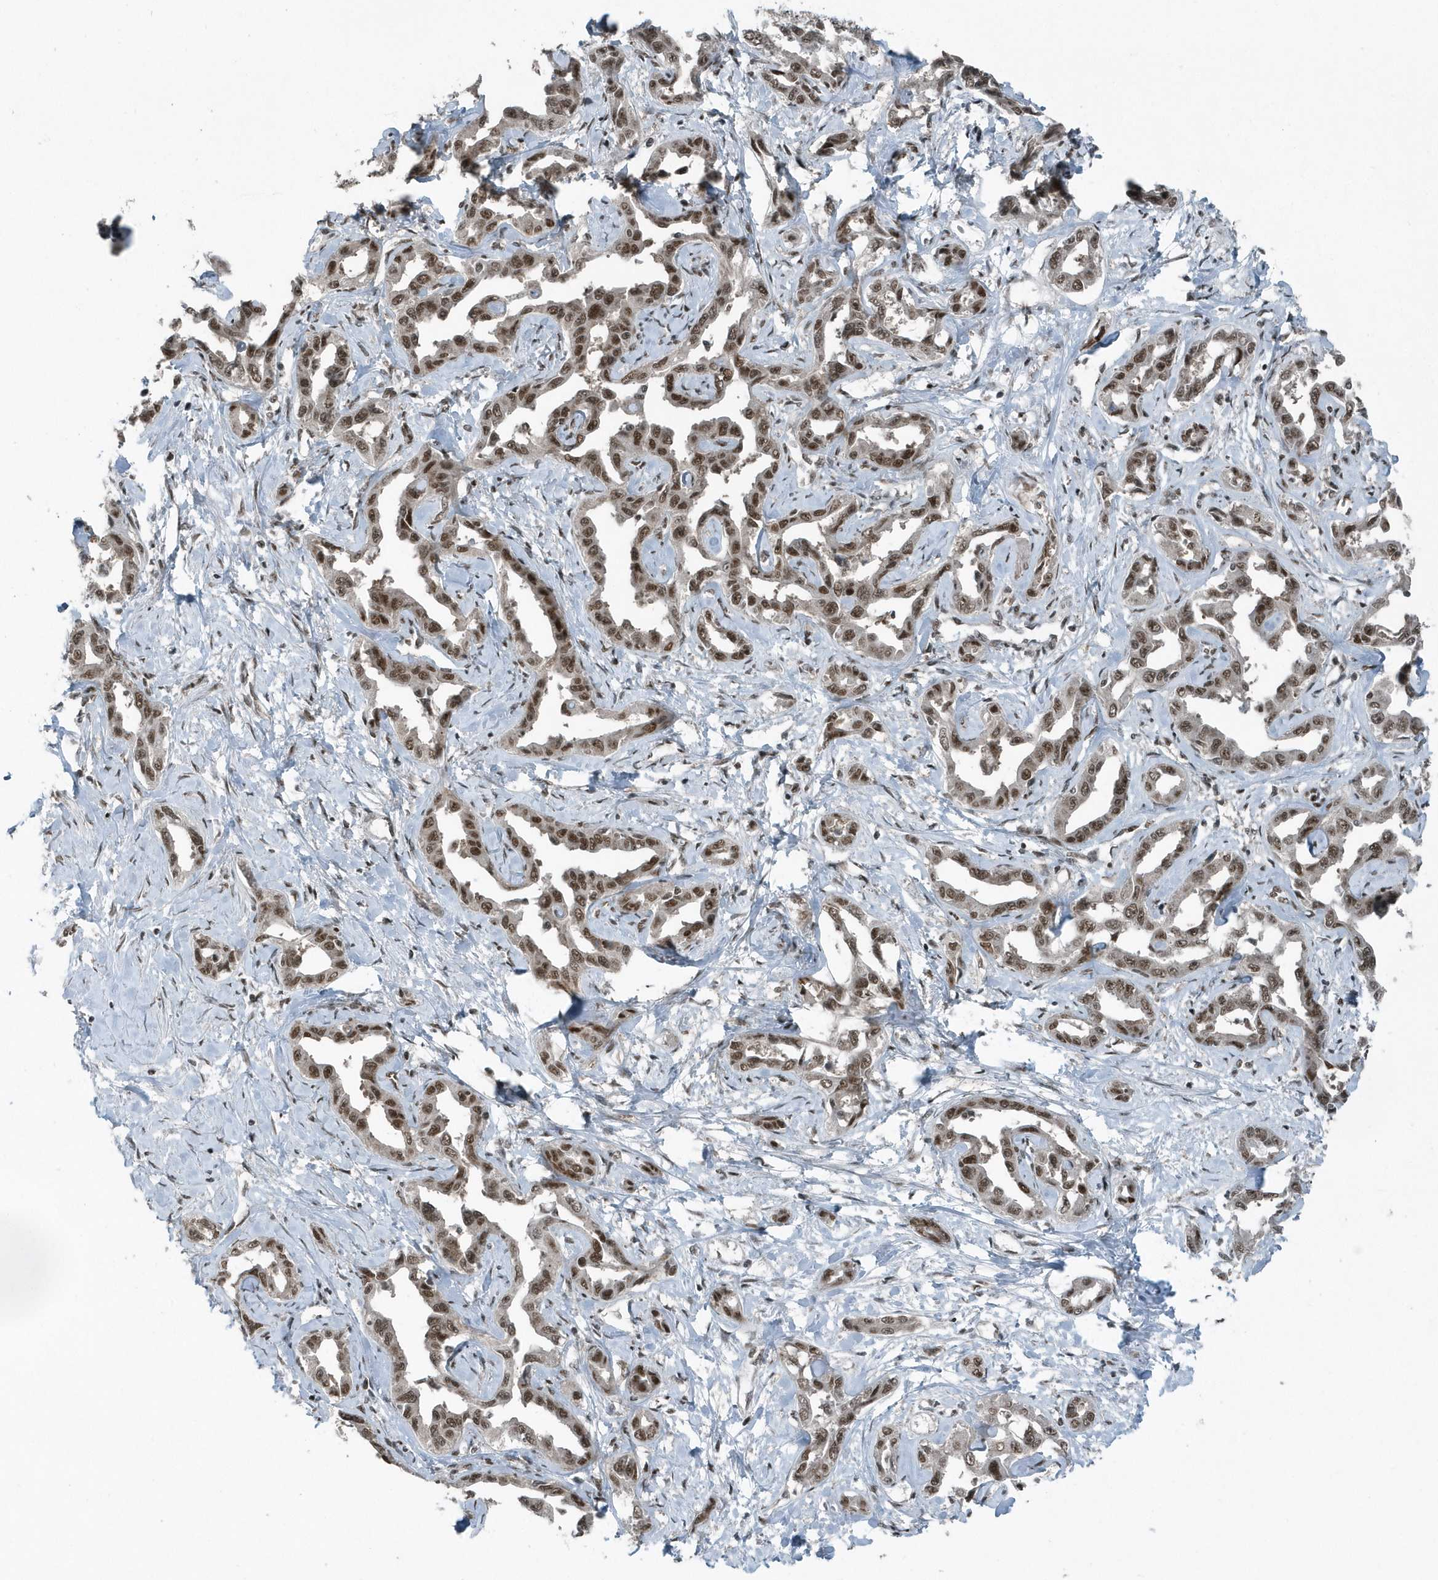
{"staining": {"intensity": "moderate", "quantity": ">75%", "location": "nuclear"}, "tissue": "liver cancer", "cell_type": "Tumor cells", "image_type": "cancer", "snomed": [{"axis": "morphology", "description": "Cholangiocarcinoma"}, {"axis": "topography", "description": "Liver"}], "caption": "A brown stain labels moderate nuclear expression of a protein in human cholangiocarcinoma (liver) tumor cells.", "gene": "YTHDC1", "patient": {"sex": "male", "age": 59}}